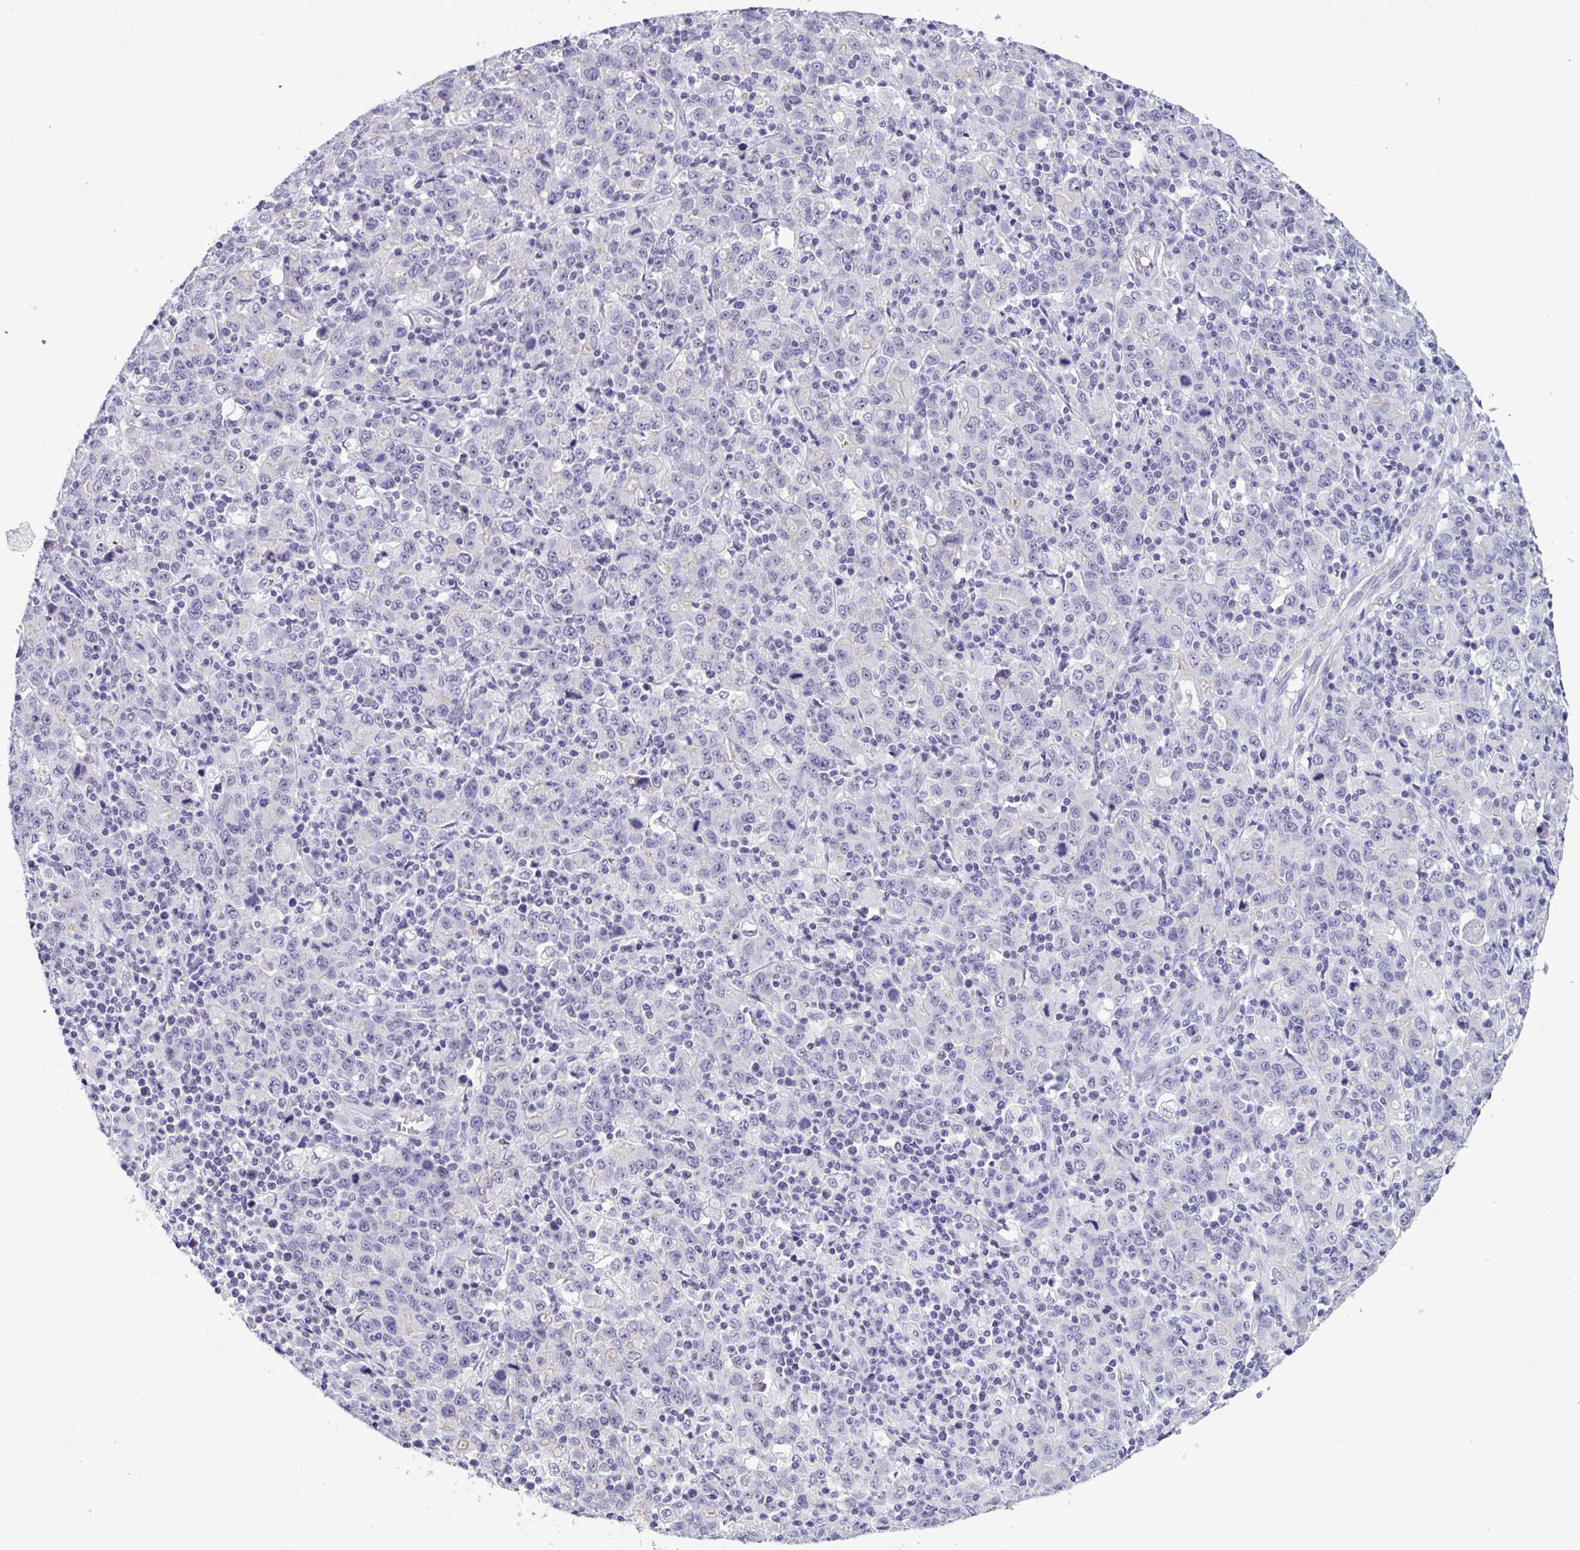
{"staining": {"intensity": "negative", "quantity": "none", "location": "none"}, "tissue": "stomach cancer", "cell_type": "Tumor cells", "image_type": "cancer", "snomed": [{"axis": "morphology", "description": "Adenocarcinoma, NOS"}, {"axis": "topography", "description": "Stomach, upper"}], "caption": "The immunohistochemistry (IHC) histopathology image has no significant staining in tumor cells of stomach cancer tissue.", "gene": "YBX2", "patient": {"sex": "male", "age": 69}}